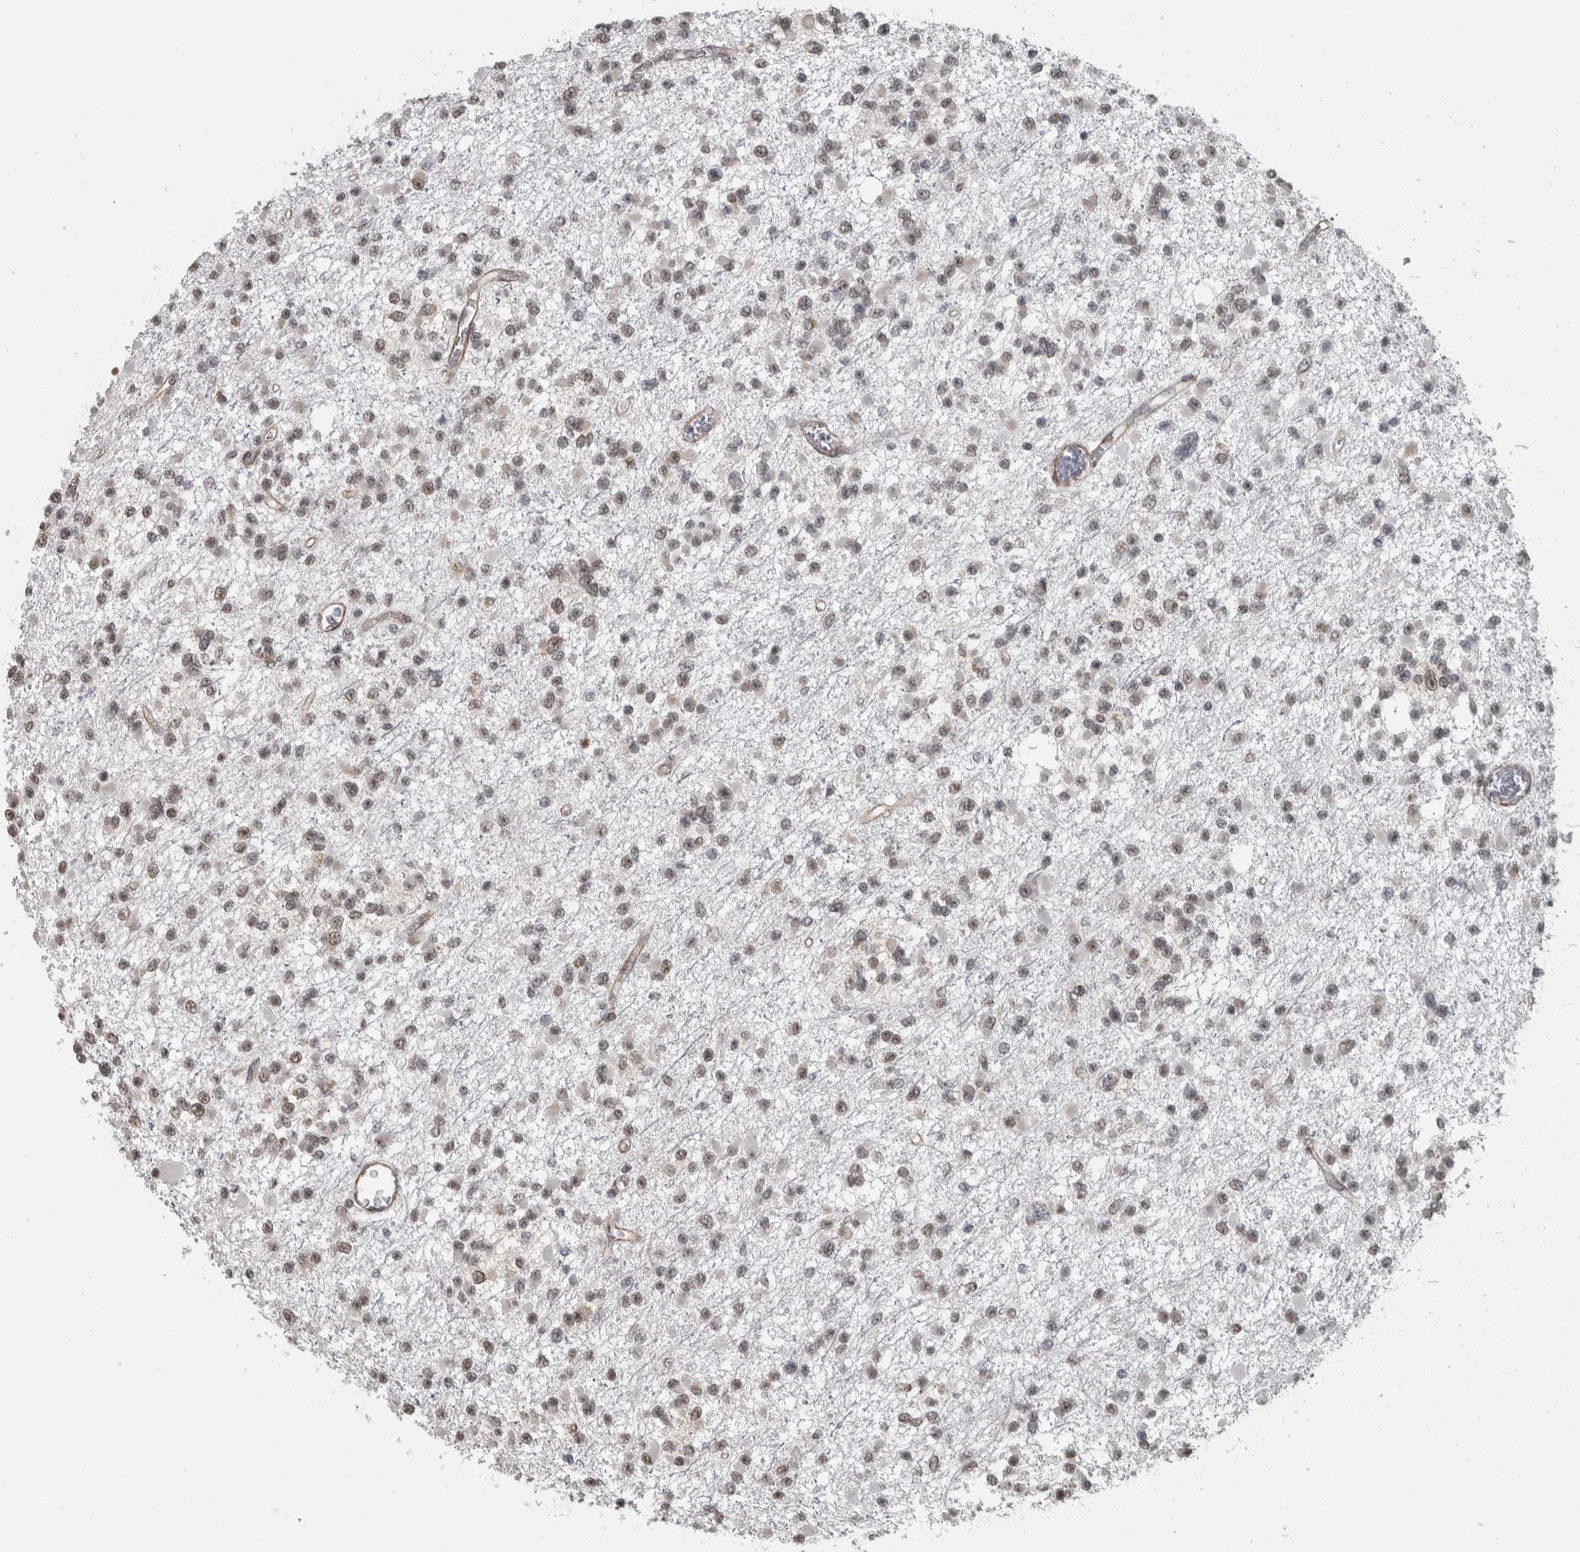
{"staining": {"intensity": "weak", "quantity": "25%-75%", "location": "nuclear"}, "tissue": "glioma", "cell_type": "Tumor cells", "image_type": "cancer", "snomed": [{"axis": "morphology", "description": "Glioma, malignant, Low grade"}, {"axis": "topography", "description": "Brain"}], "caption": "Protein expression by immunohistochemistry reveals weak nuclear staining in about 25%-75% of tumor cells in glioma.", "gene": "DDX42", "patient": {"sex": "female", "age": 22}}